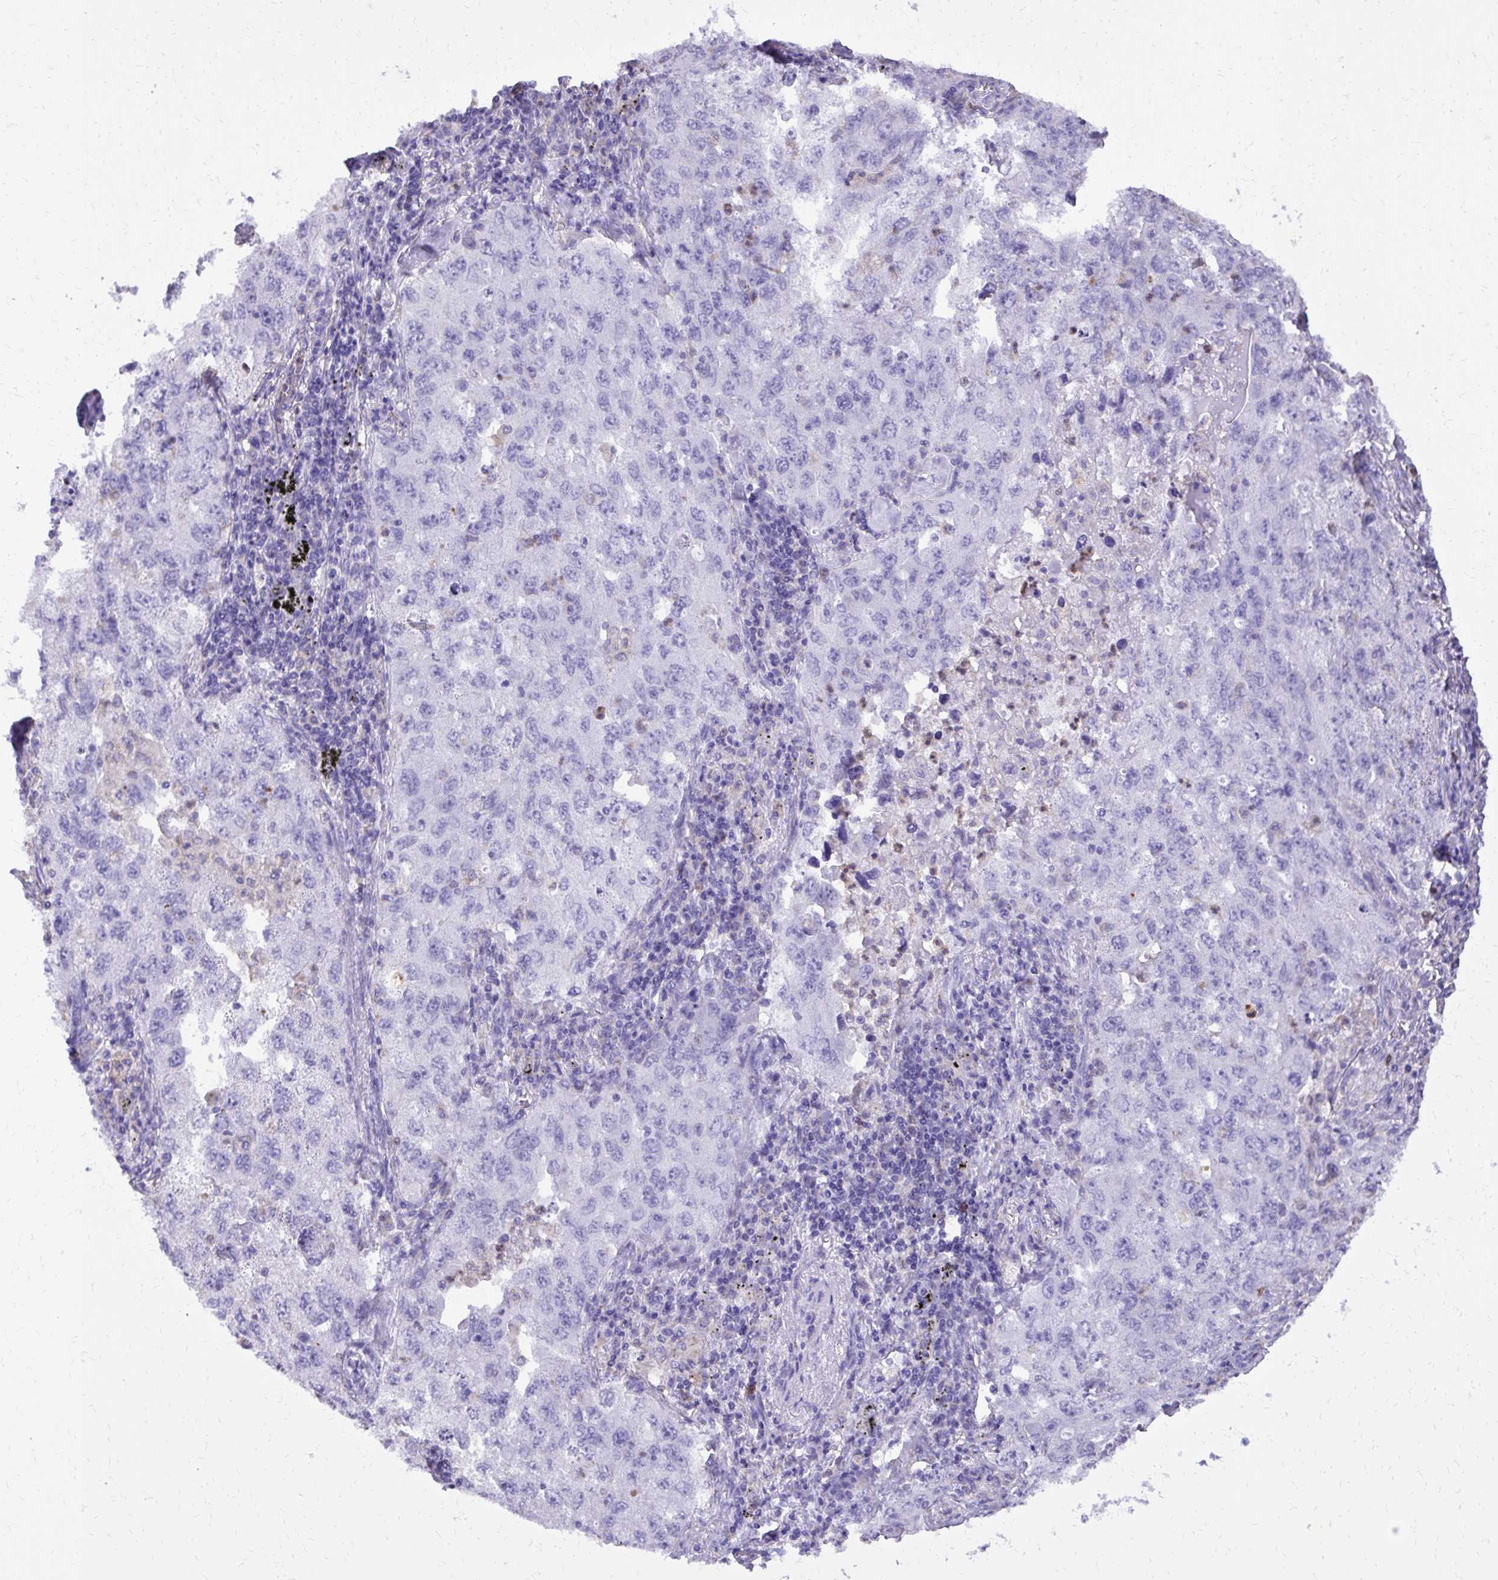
{"staining": {"intensity": "negative", "quantity": "none", "location": "none"}, "tissue": "lung cancer", "cell_type": "Tumor cells", "image_type": "cancer", "snomed": [{"axis": "morphology", "description": "Adenocarcinoma, NOS"}, {"axis": "topography", "description": "Lung"}], "caption": "Tumor cells show no significant protein staining in lung cancer (adenocarcinoma).", "gene": "CAT", "patient": {"sex": "female", "age": 57}}